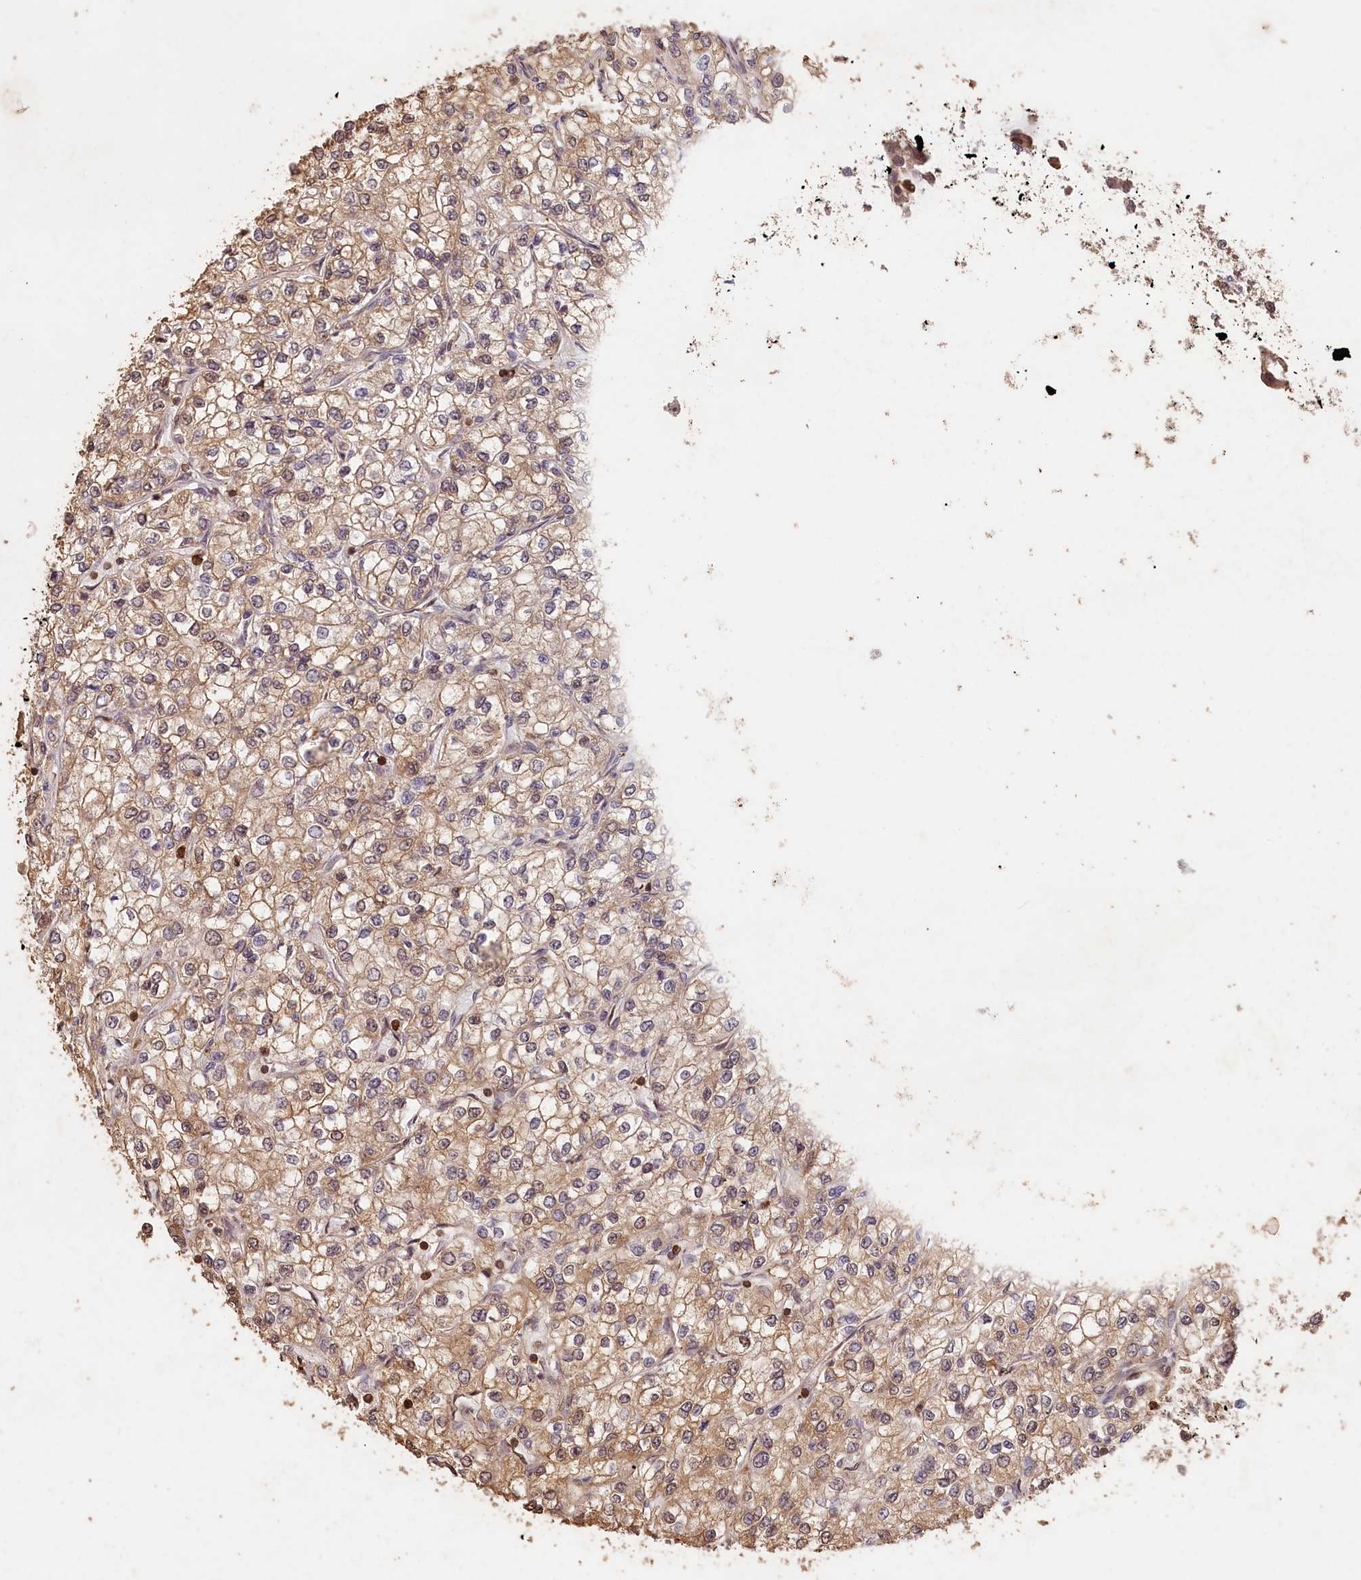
{"staining": {"intensity": "weak", "quantity": ">75%", "location": "cytoplasmic/membranous"}, "tissue": "renal cancer", "cell_type": "Tumor cells", "image_type": "cancer", "snomed": [{"axis": "morphology", "description": "Adenocarcinoma, NOS"}, {"axis": "topography", "description": "Kidney"}], "caption": "Immunohistochemistry micrograph of neoplastic tissue: renal adenocarcinoma stained using immunohistochemistry displays low levels of weak protein expression localized specifically in the cytoplasmic/membranous of tumor cells, appearing as a cytoplasmic/membranous brown color.", "gene": "MADD", "patient": {"sex": "male", "age": 80}}